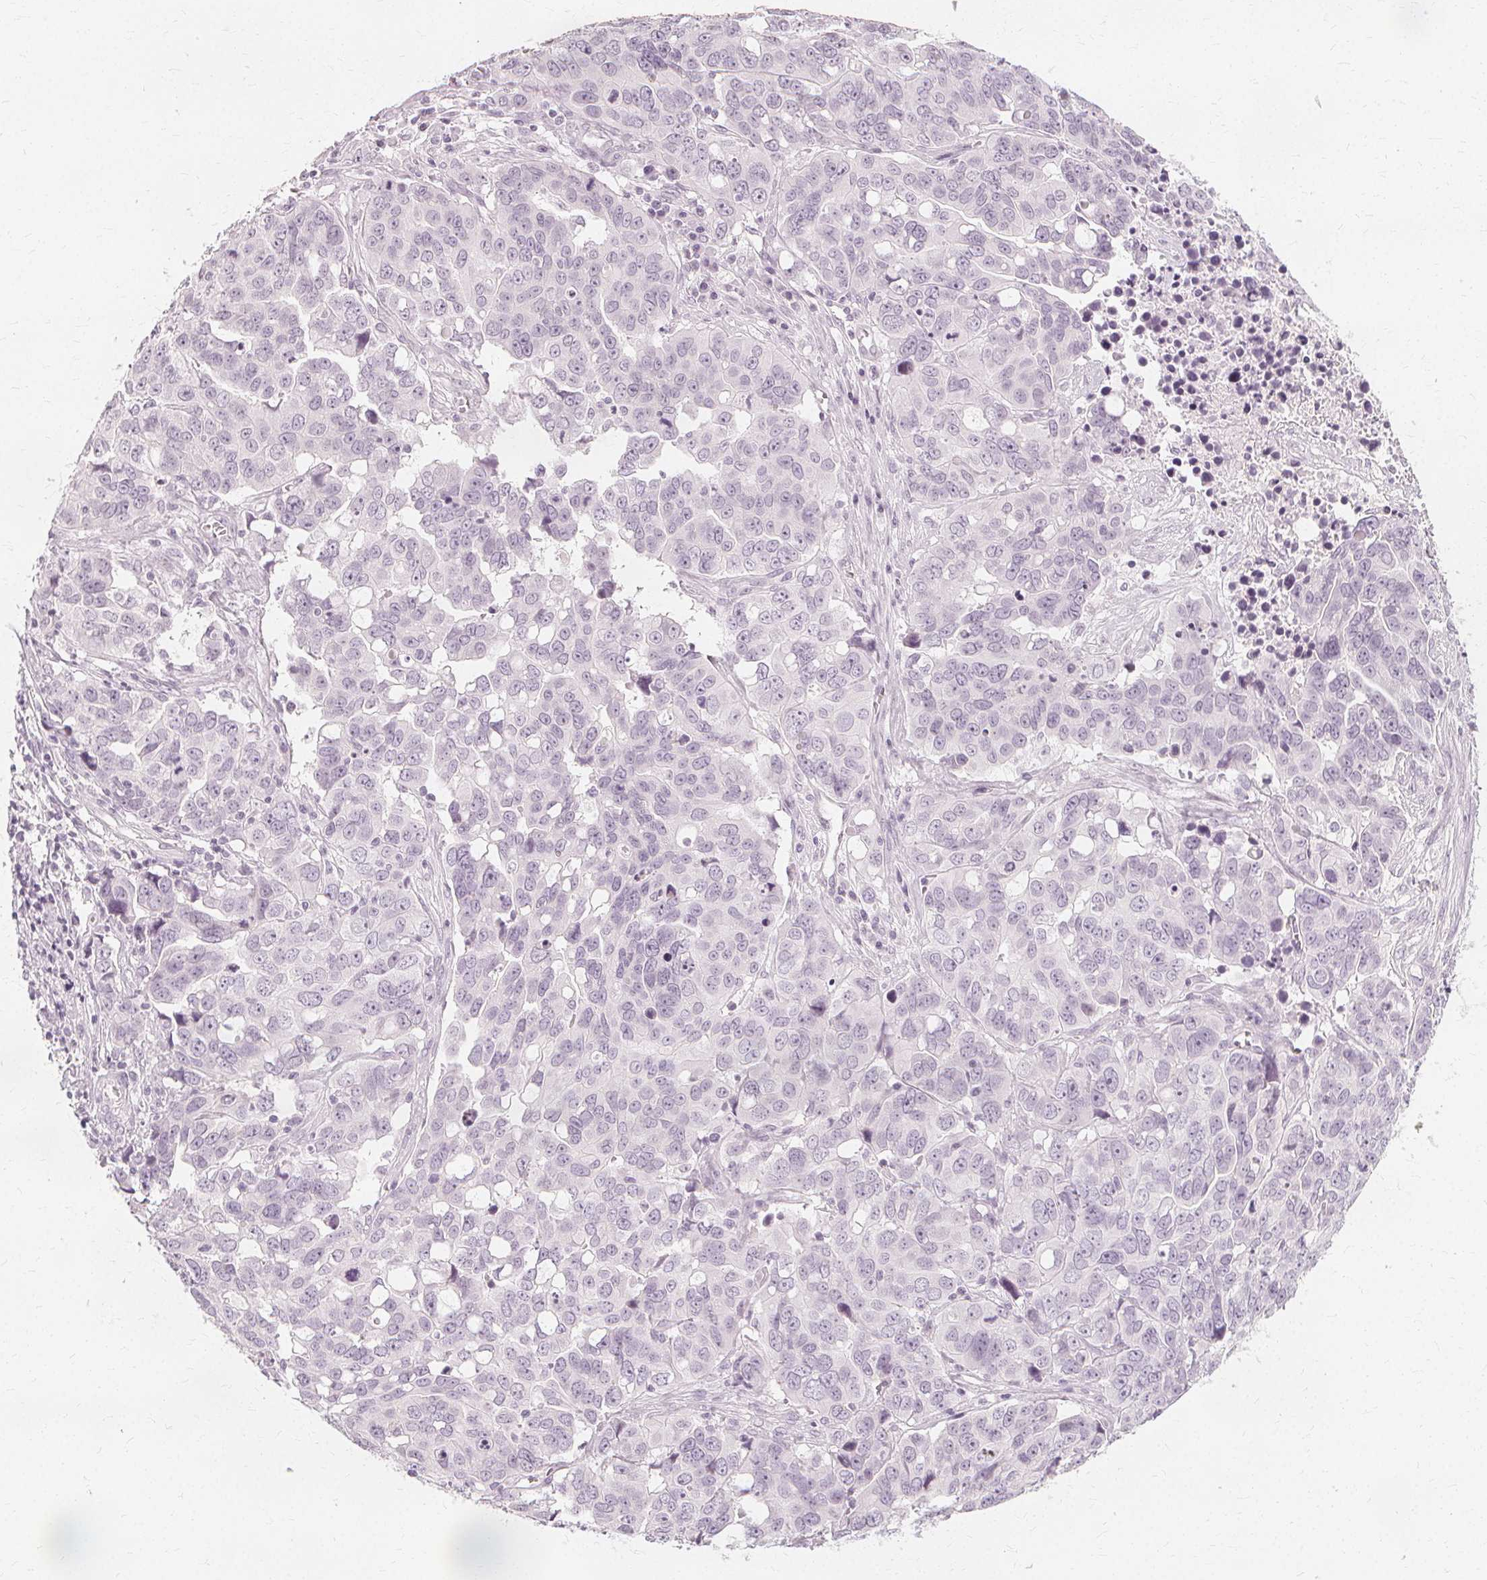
{"staining": {"intensity": "negative", "quantity": "none", "location": "none"}, "tissue": "ovarian cancer", "cell_type": "Tumor cells", "image_type": "cancer", "snomed": [{"axis": "morphology", "description": "Carcinoma, endometroid"}, {"axis": "topography", "description": "Ovary"}], "caption": "Image shows no protein positivity in tumor cells of ovarian endometroid carcinoma tissue.", "gene": "NXPE1", "patient": {"sex": "female", "age": 78}}